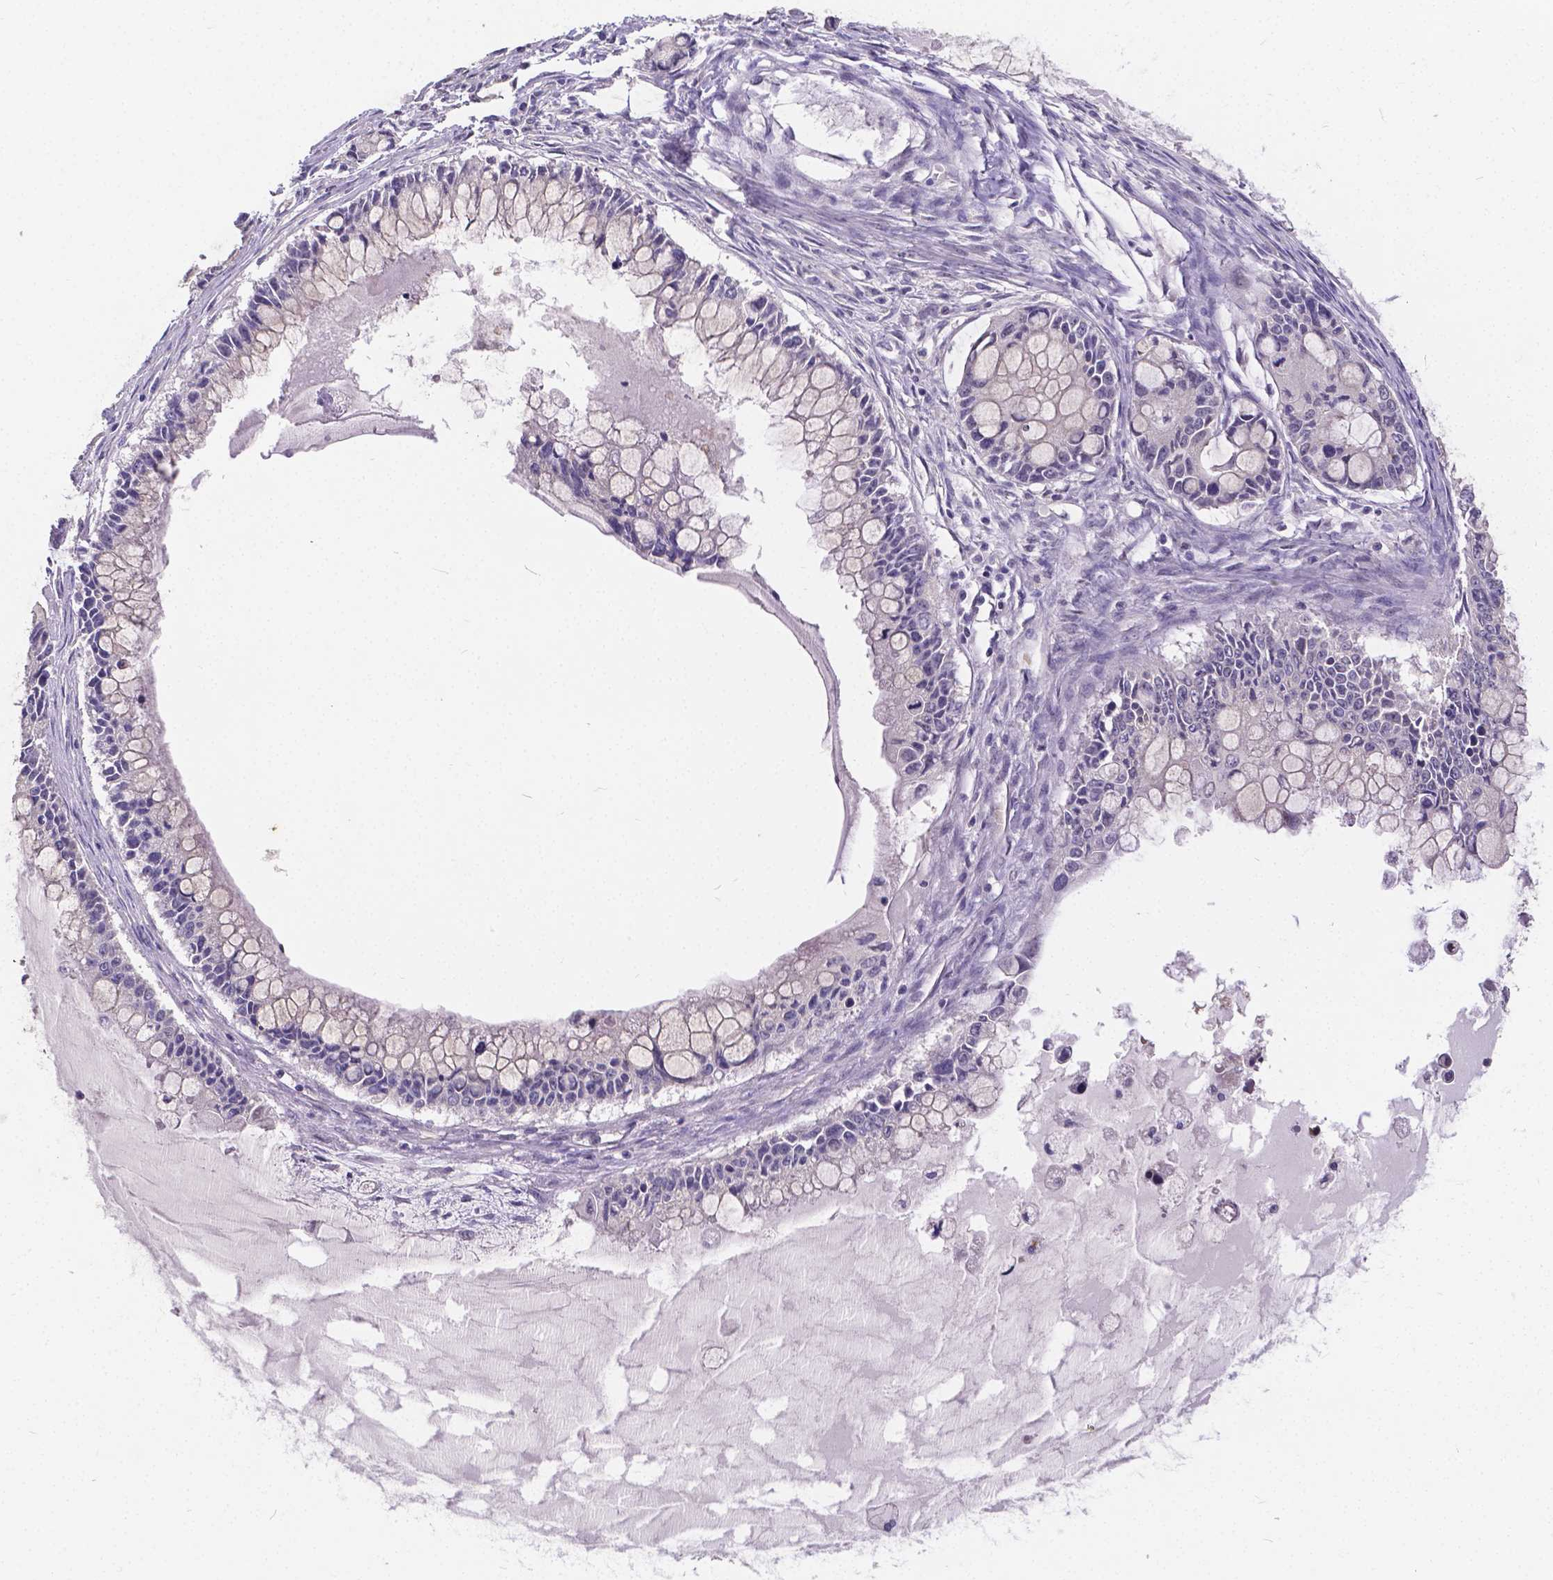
{"staining": {"intensity": "negative", "quantity": "none", "location": "none"}, "tissue": "ovarian cancer", "cell_type": "Tumor cells", "image_type": "cancer", "snomed": [{"axis": "morphology", "description": "Cystadenocarcinoma, mucinous, NOS"}, {"axis": "topography", "description": "Ovary"}], "caption": "Tumor cells show no significant protein staining in ovarian cancer (mucinous cystadenocarcinoma).", "gene": "CTNNA2", "patient": {"sex": "female", "age": 63}}